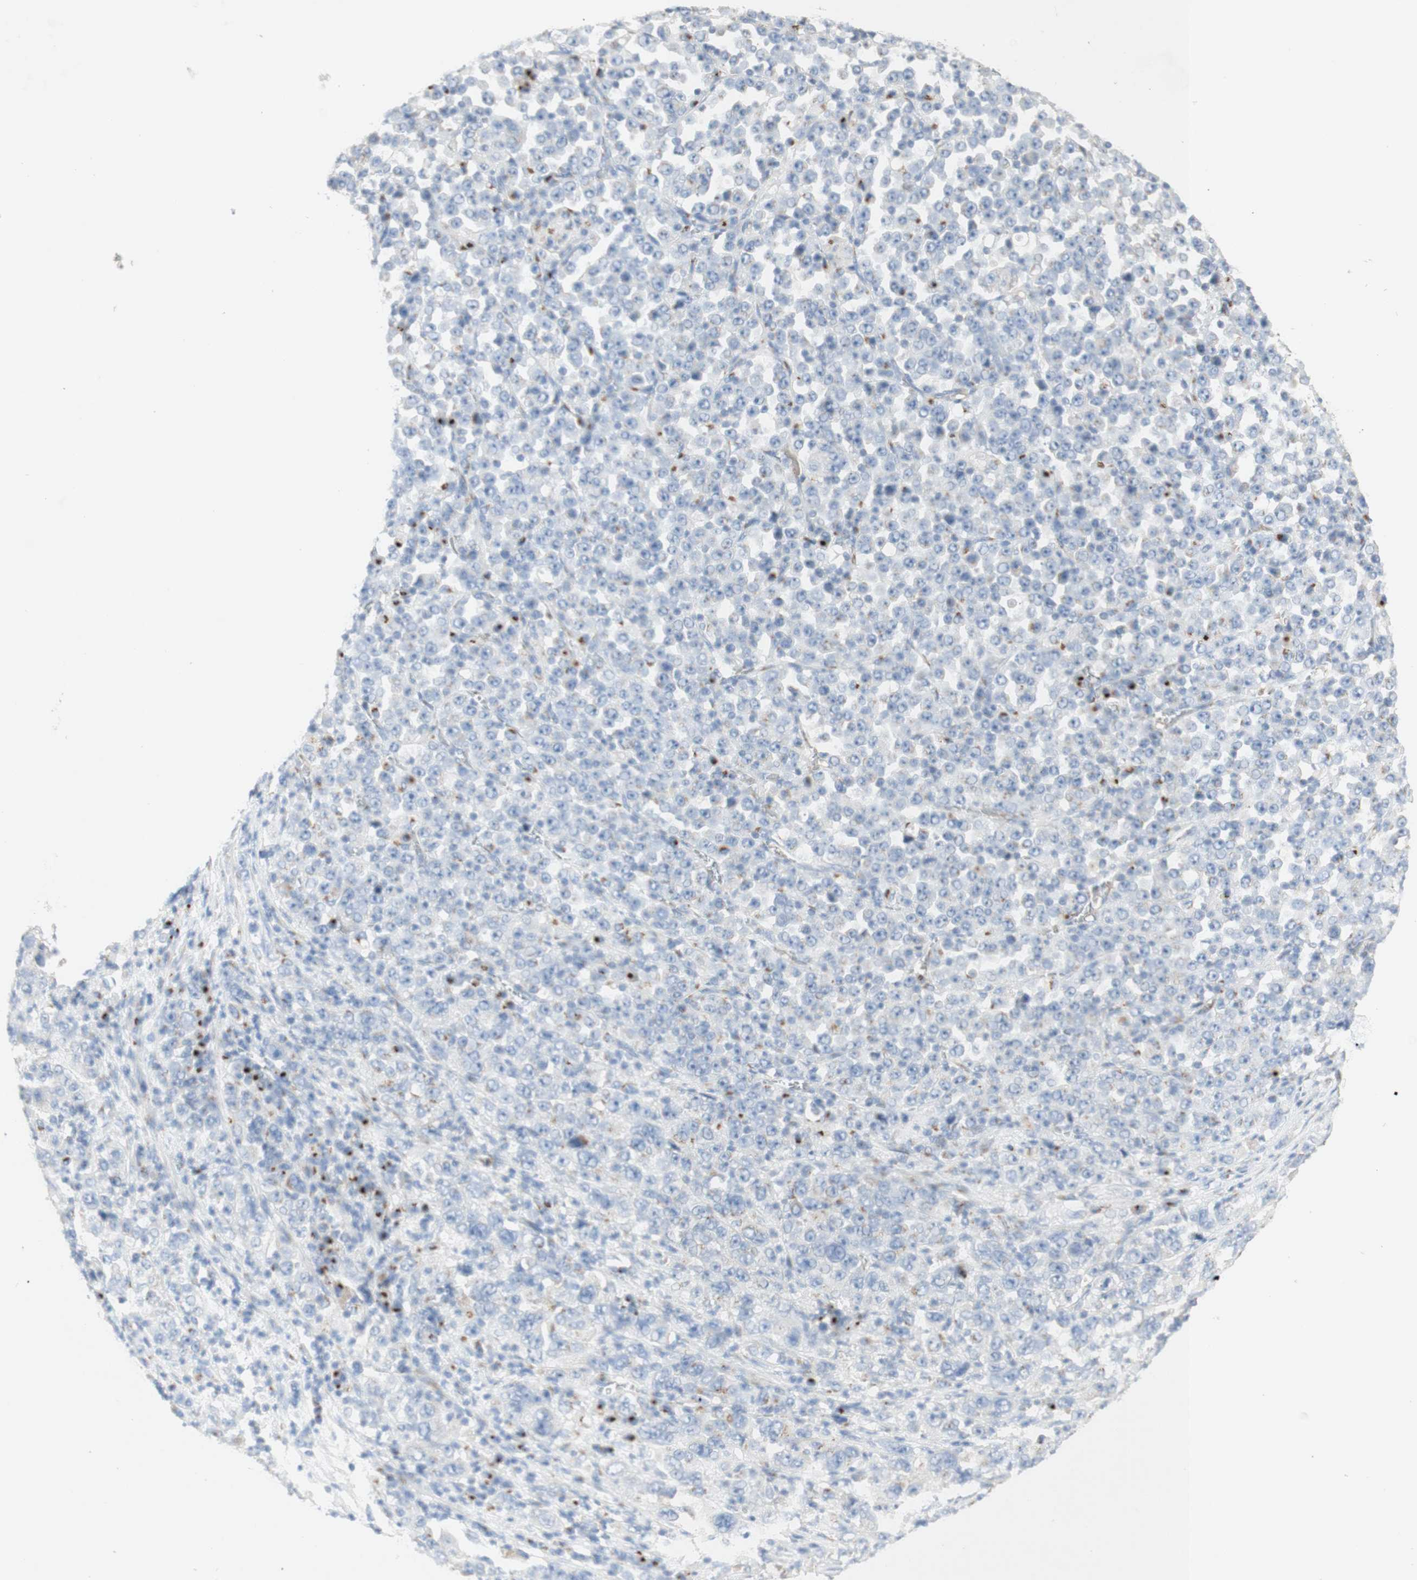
{"staining": {"intensity": "negative", "quantity": "none", "location": "none"}, "tissue": "stomach cancer", "cell_type": "Tumor cells", "image_type": "cancer", "snomed": [{"axis": "morphology", "description": "Normal tissue, NOS"}, {"axis": "morphology", "description": "Adenocarcinoma, NOS"}, {"axis": "topography", "description": "Stomach, upper"}, {"axis": "topography", "description": "Stomach"}], "caption": "A histopathology image of adenocarcinoma (stomach) stained for a protein reveals no brown staining in tumor cells.", "gene": "MANEA", "patient": {"sex": "male", "age": 59}}